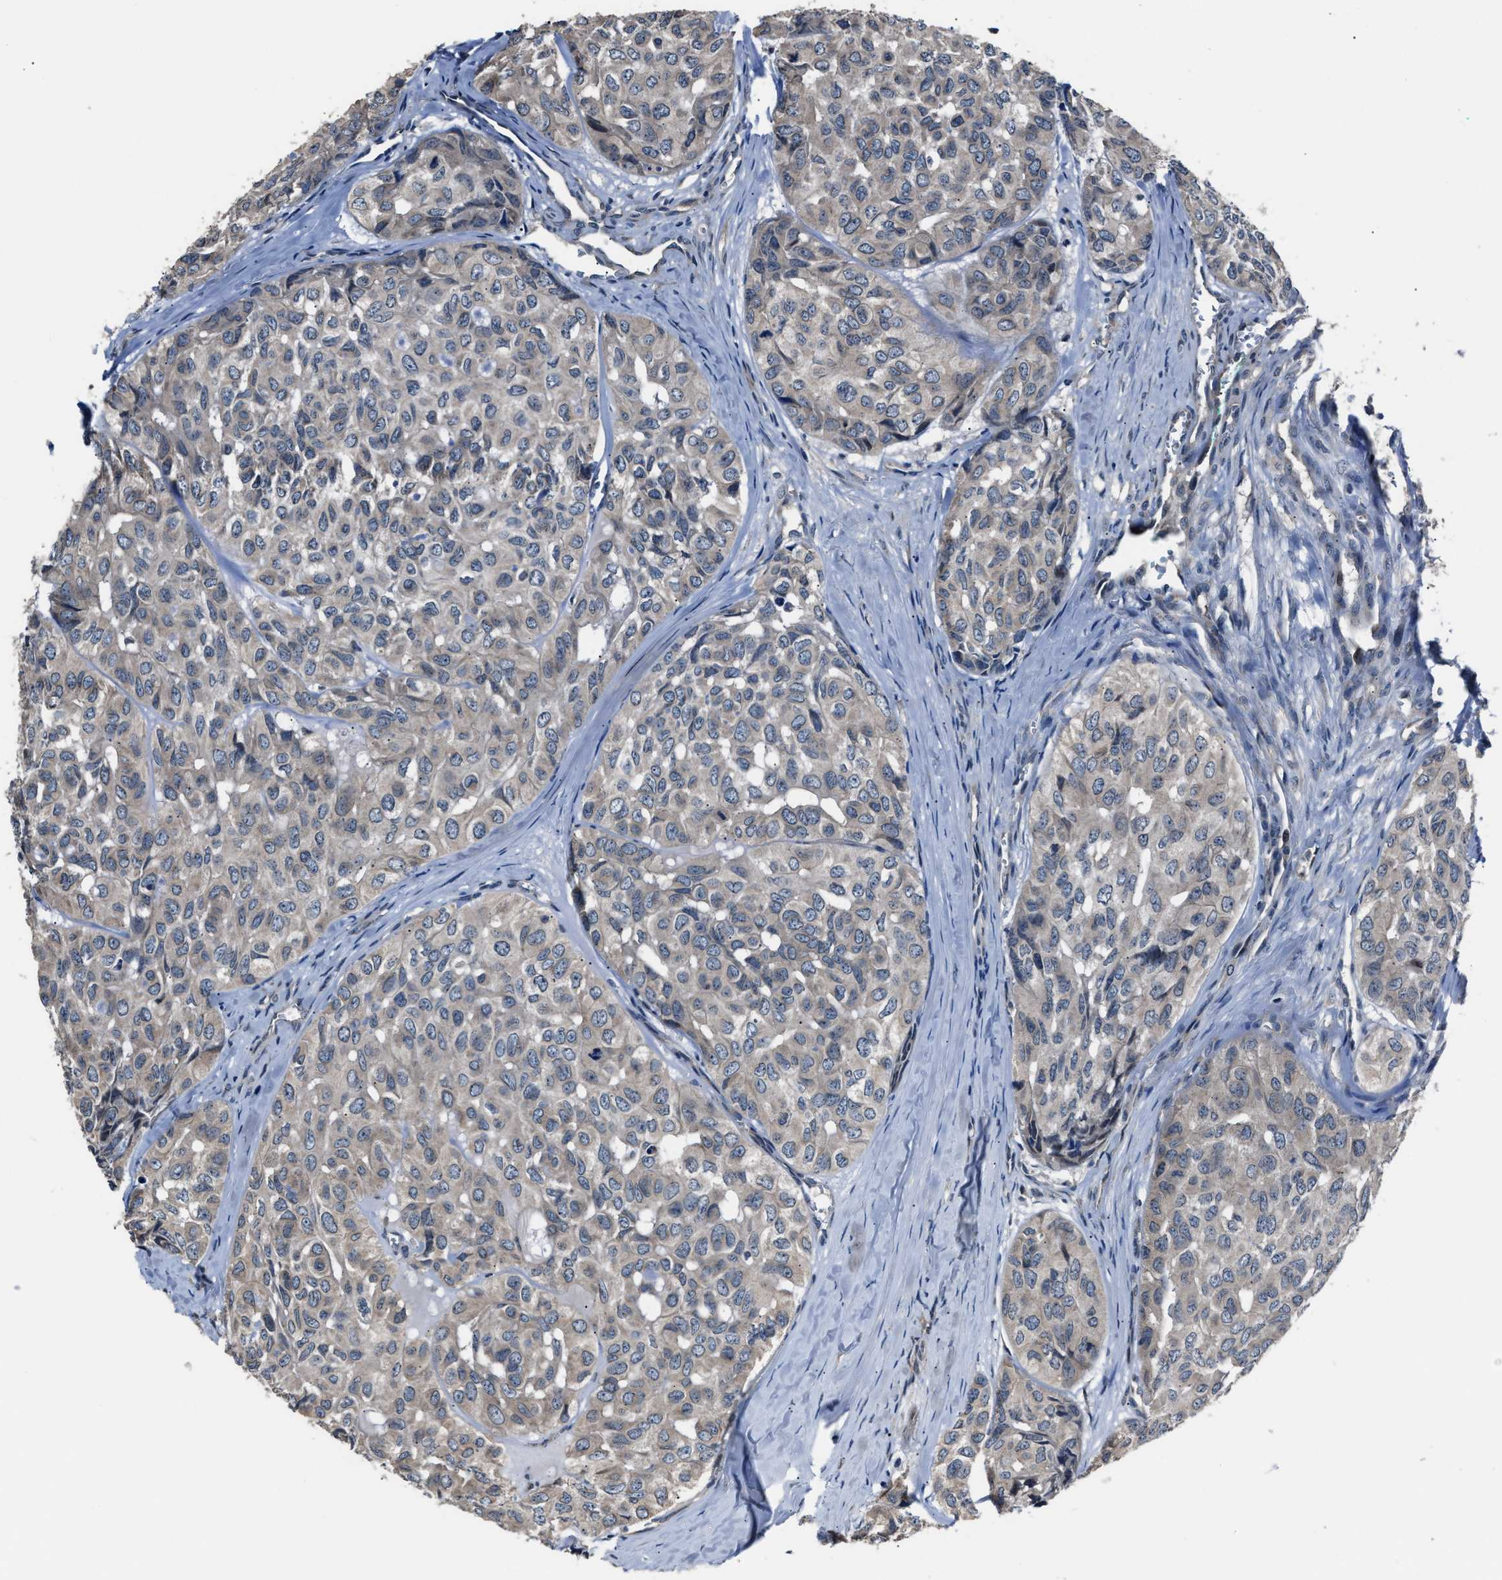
{"staining": {"intensity": "weak", "quantity": ">75%", "location": "cytoplasmic/membranous"}, "tissue": "head and neck cancer", "cell_type": "Tumor cells", "image_type": "cancer", "snomed": [{"axis": "morphology", "description": "Adenocarcinoma, NOS"}, {"axis": "topography", "description": "Salivary gland, NOS"}, {"axis": "topography", "description": "Head-Neck"}], "caption": "Immunohistochemistry (DAB (3,3'-diaminobenzidine)) staining of human head and neck cancer (adenocarcinoma) demonstrates weak cytoplasmic/membranous protein positivity in approximately >75% of tumor cells. The protein is shown in brown color, while the nuclei are stained blue.", "gene": "TNRC18", "patient": {"sex": "female", "age": 76}}